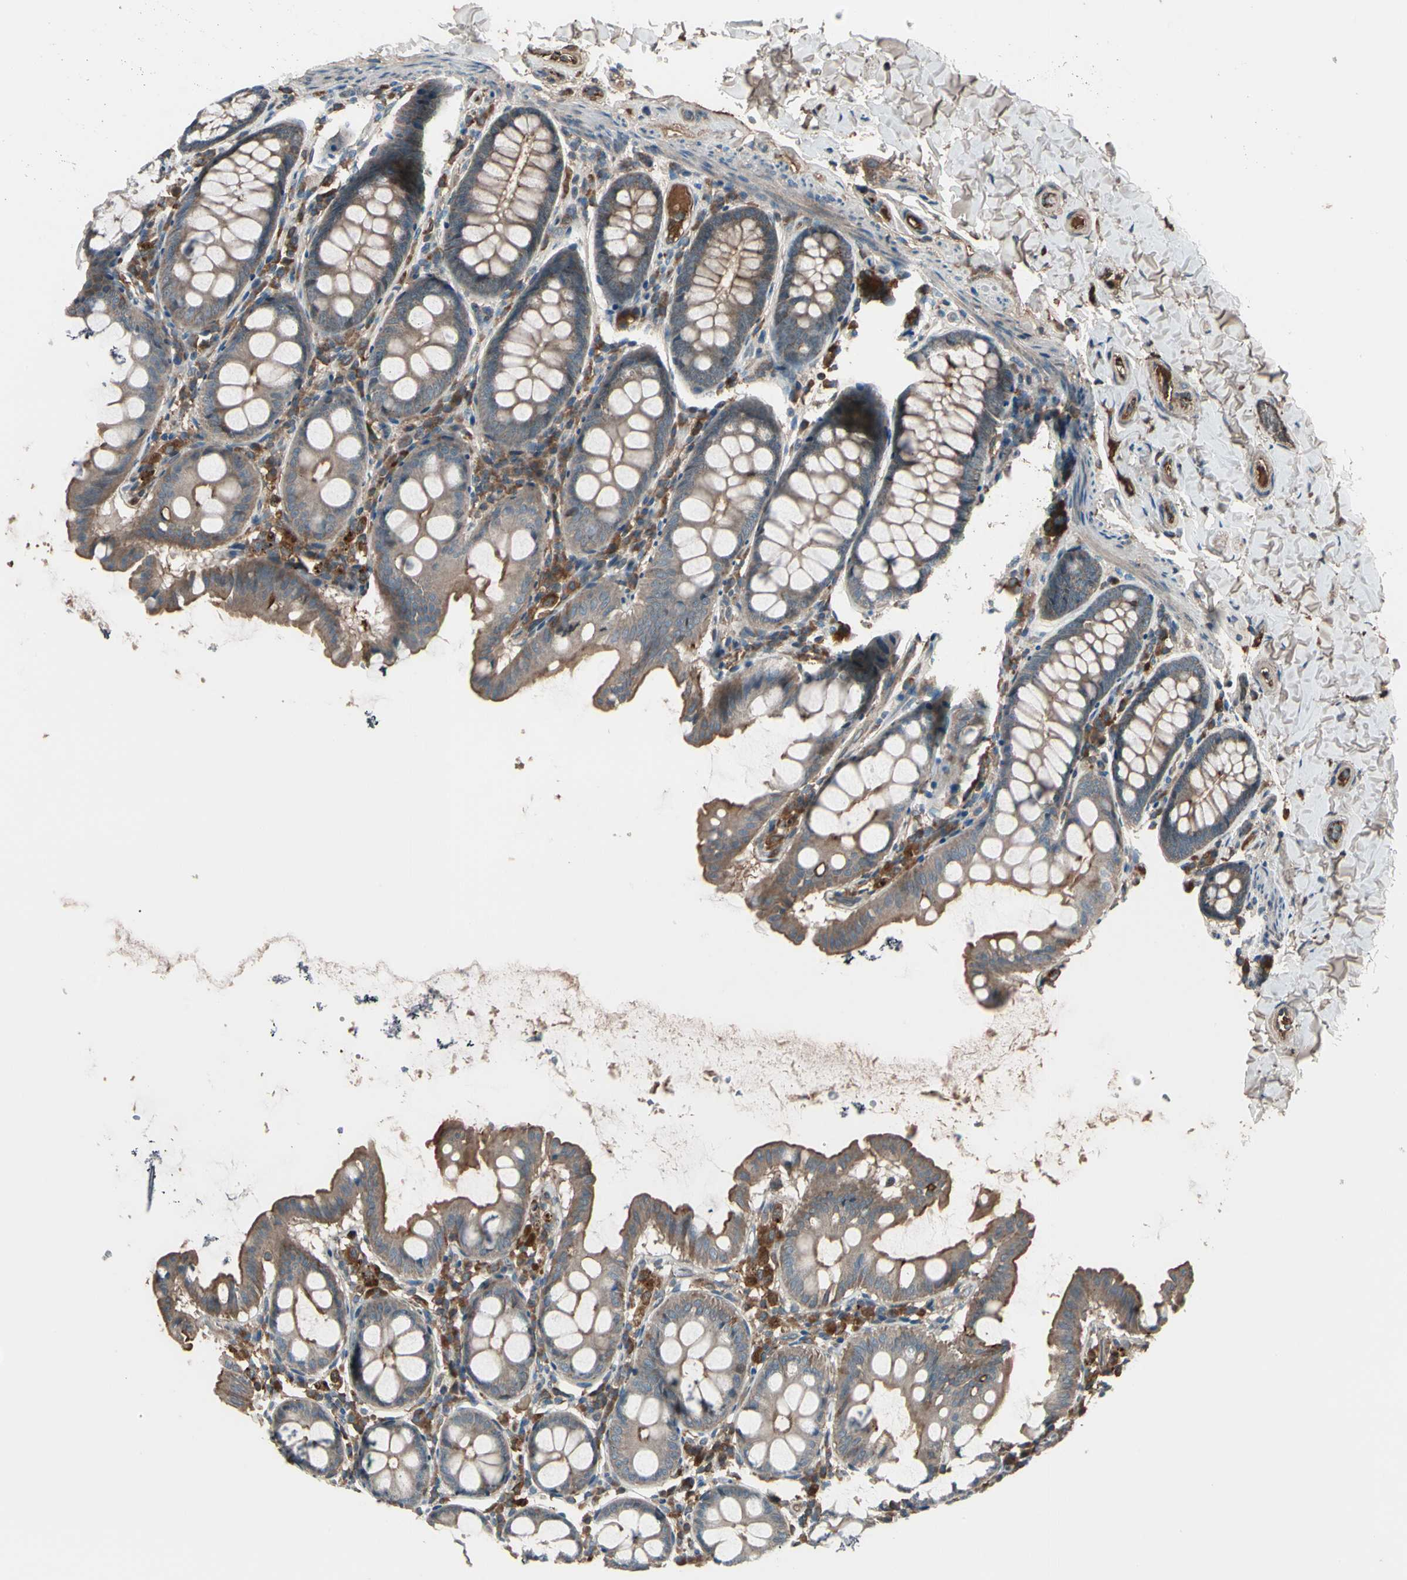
{"staining": {"intensity": "moderate", "quantity": ">75%", "location": "cytoplasmic/membranous"}, "tissue": "colon", "cell_type": "Endothelial cells", "image_type": "normal", "snomed": [{"axis": "morphology", "description": "Normal tissue, NOS"}, {"axis": "topography", "description": "Colon"}], "caption": "A micrograph of human colon stained for a protein demonstrates moderate cytoplasmic/membranous brown staining in endothelial cells.", "gene": "STX11", "patient": {"sex": "female", "age": 61}}